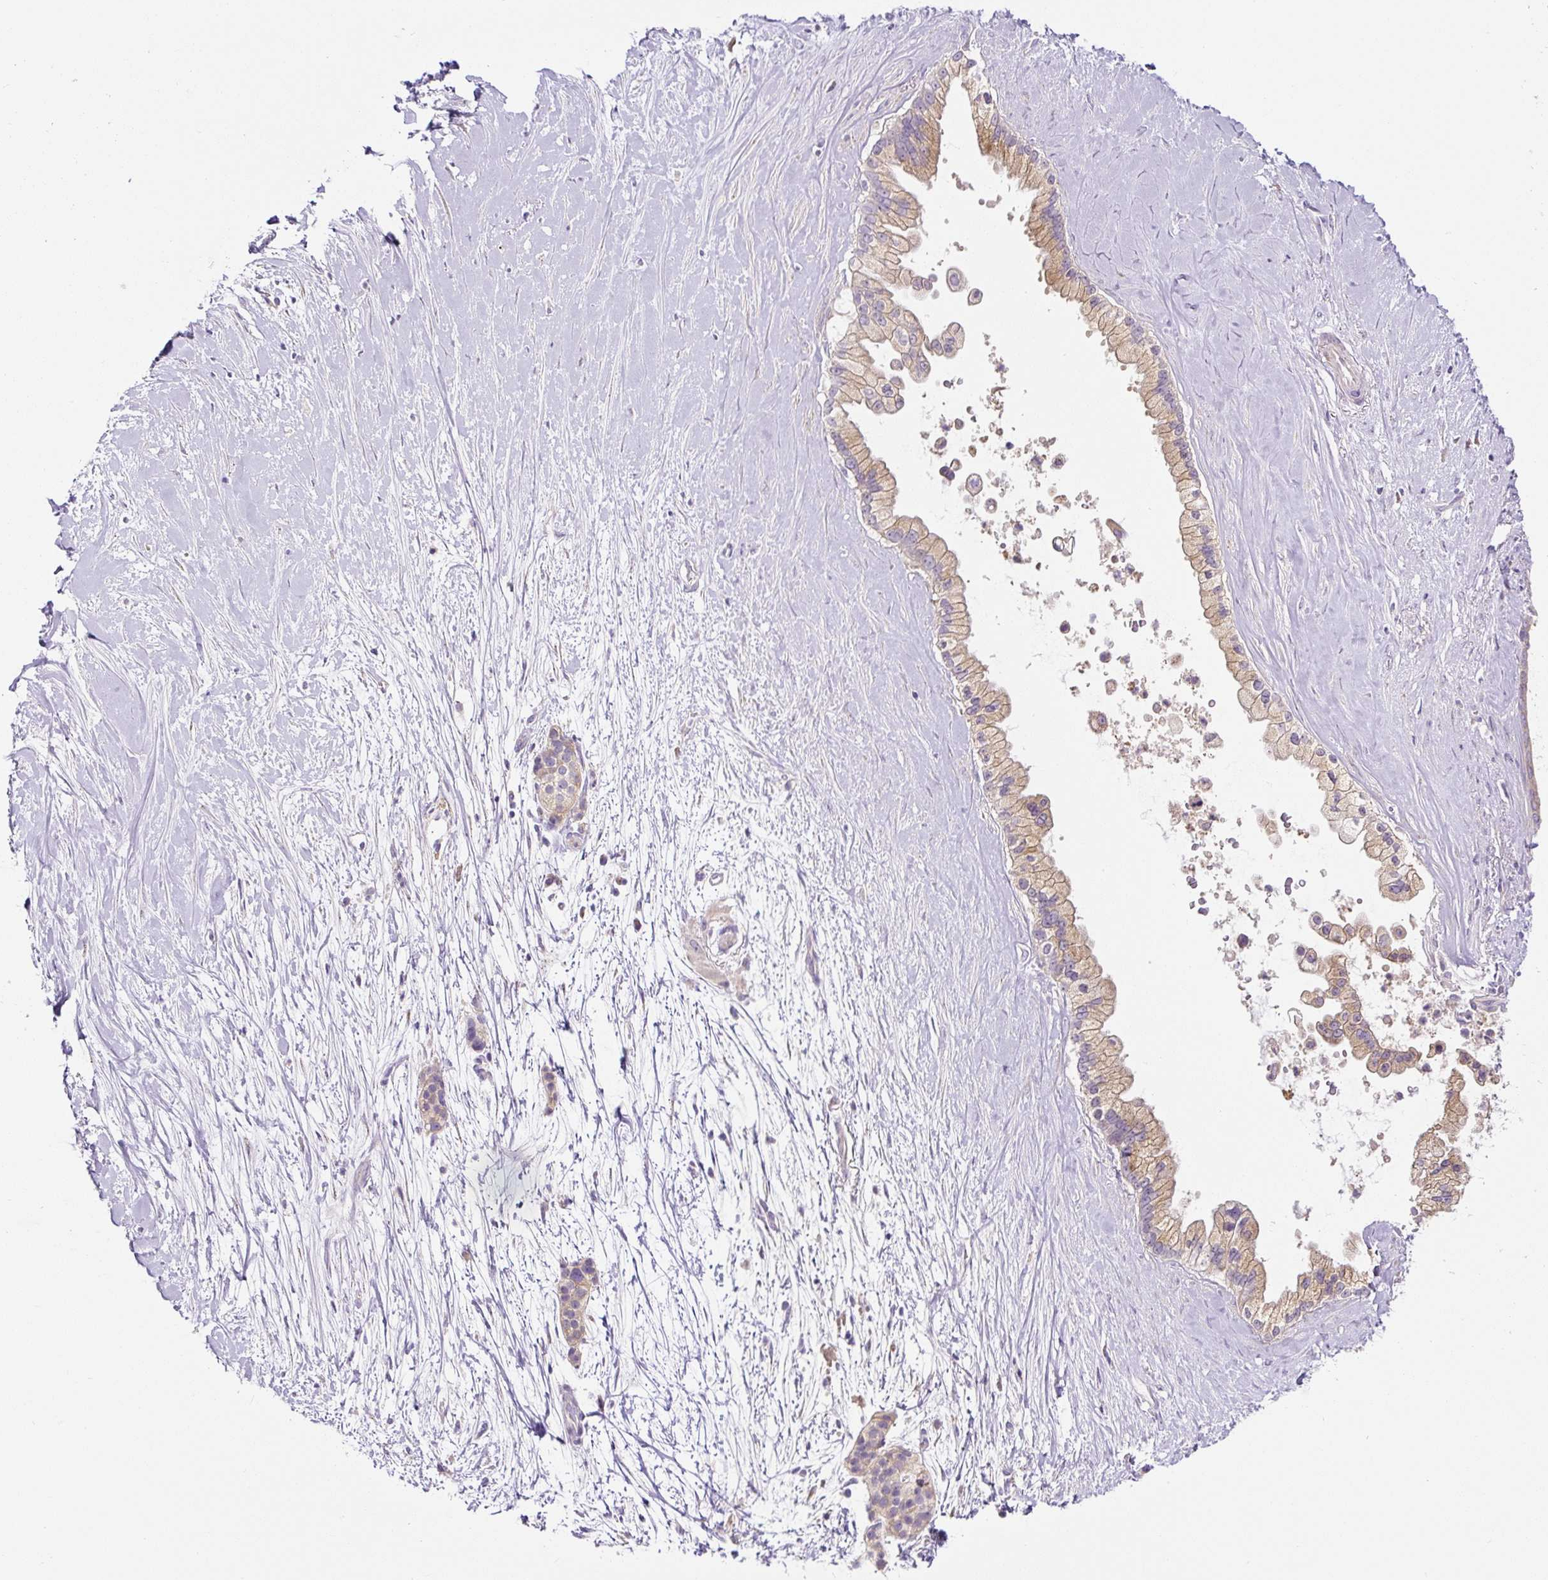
{"staining": {"intensity": "weak", "quantity": ">75%", "location": "cytoplasmic/membranous"}, "tissue": "pancreatic cancer", "cell_type": "Tumor cells", "image_type": "cancer", "snomed": [{"axis": "morphology", "description": "Adenocarcinoma, NOS"}, {"axis": "topography", "description": "Pancreas"}], "caption": "This is an image of IHC staining of pancreatic cancer, which shows weak staining in the cytoplasmic/membranous of tumor cells.", "gene": "HPS4", "patient": {"sex": "female", "age": 69}}